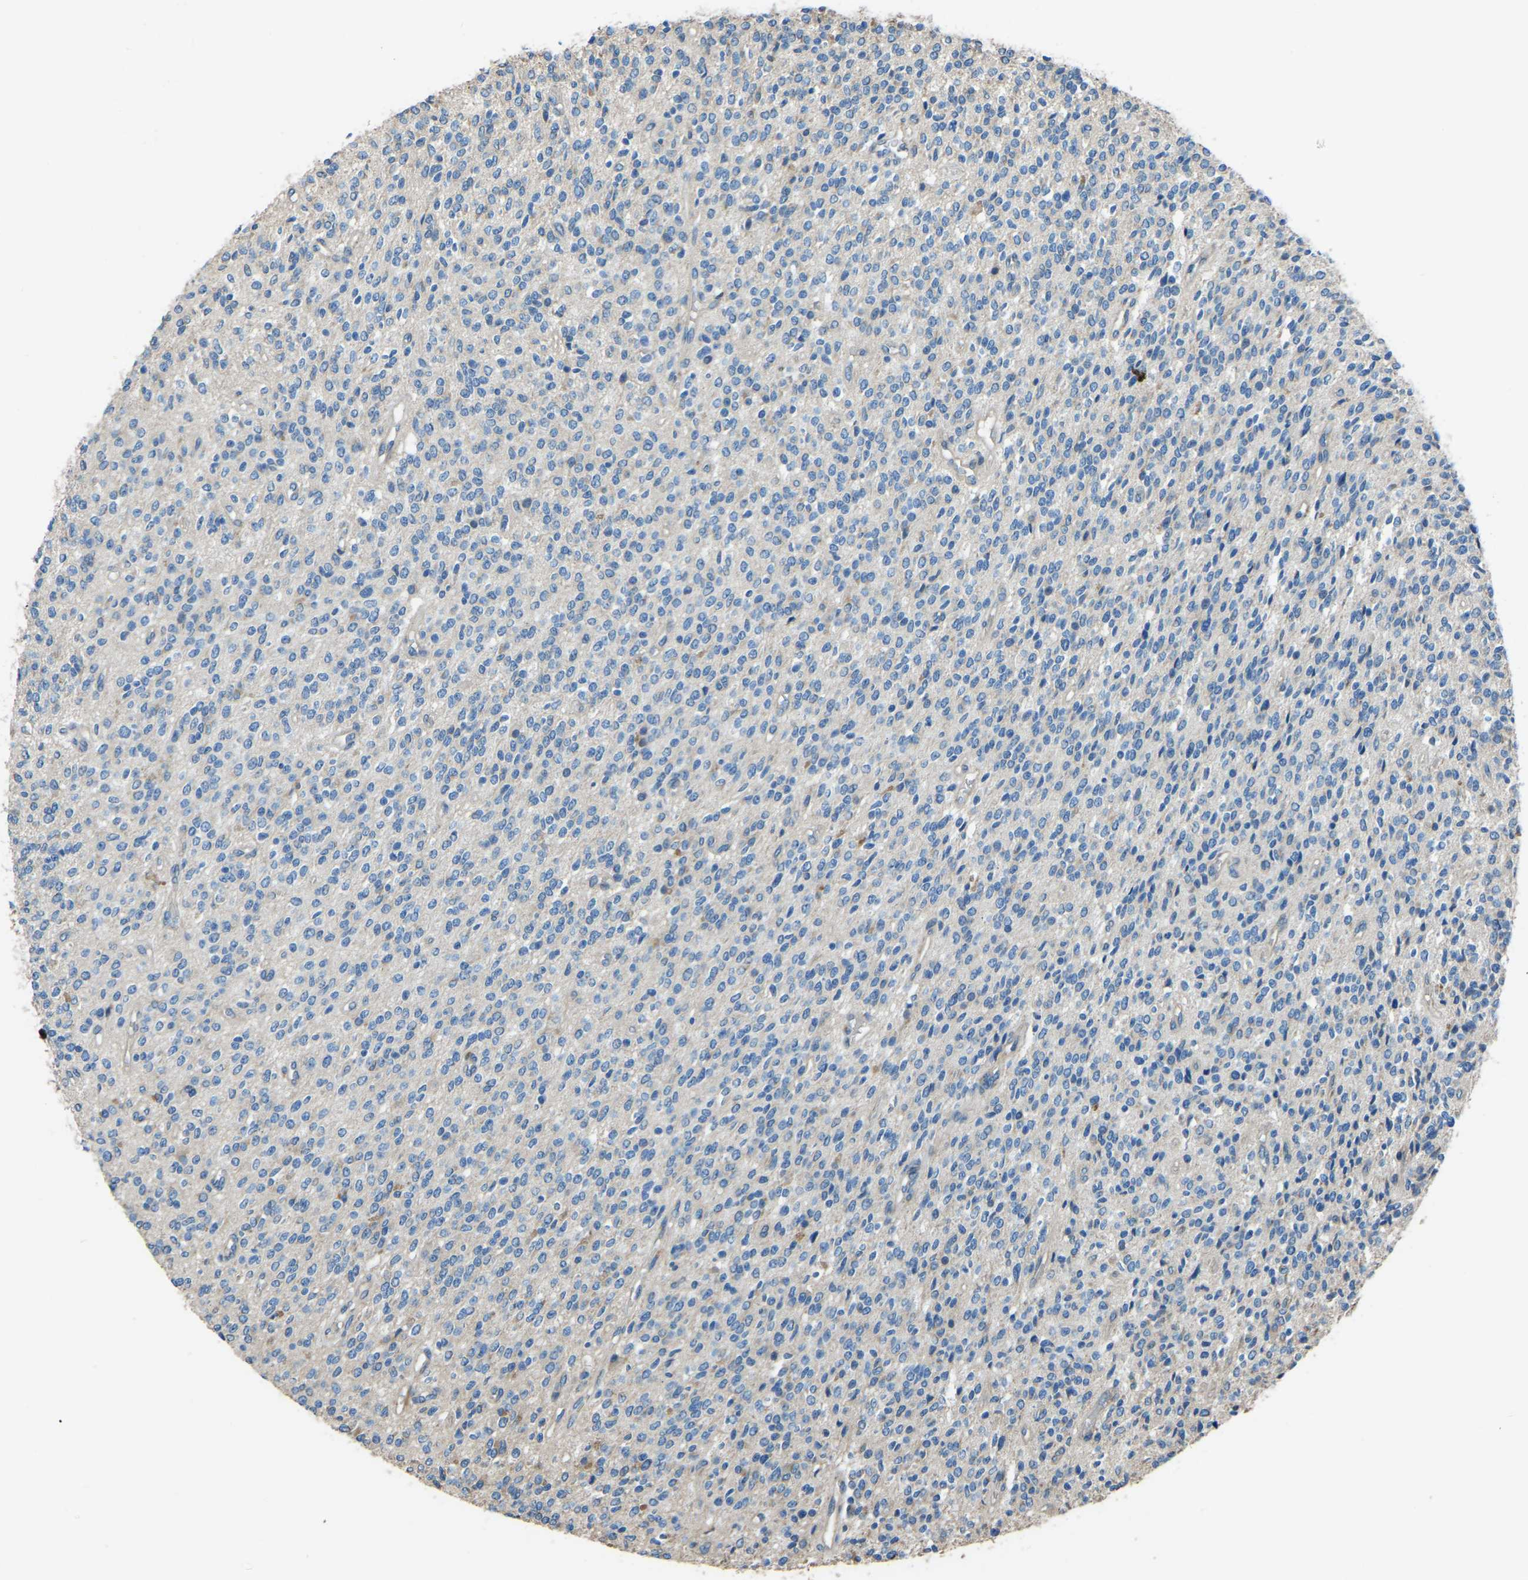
{"staining": {"intensity": "negative", "quantity": "none", "location": "none"}, "tissue": "glioma", "cell_type": "Tumor cells", "image_type": "cancer", "snomed": [{"axis": "morphology", "description": "Glioma, malignant, High grade"}, {"axis": "topography", "description": "Brain"}], "caption": "This histopathology image is of glioma stained with immunohistochemistry to label a protein in brown with the nuclei are counter-stained blue. There is no staining in tumor cells.", "gene": "COL3A1", "patient": {"sex": "male", "age": 34}}